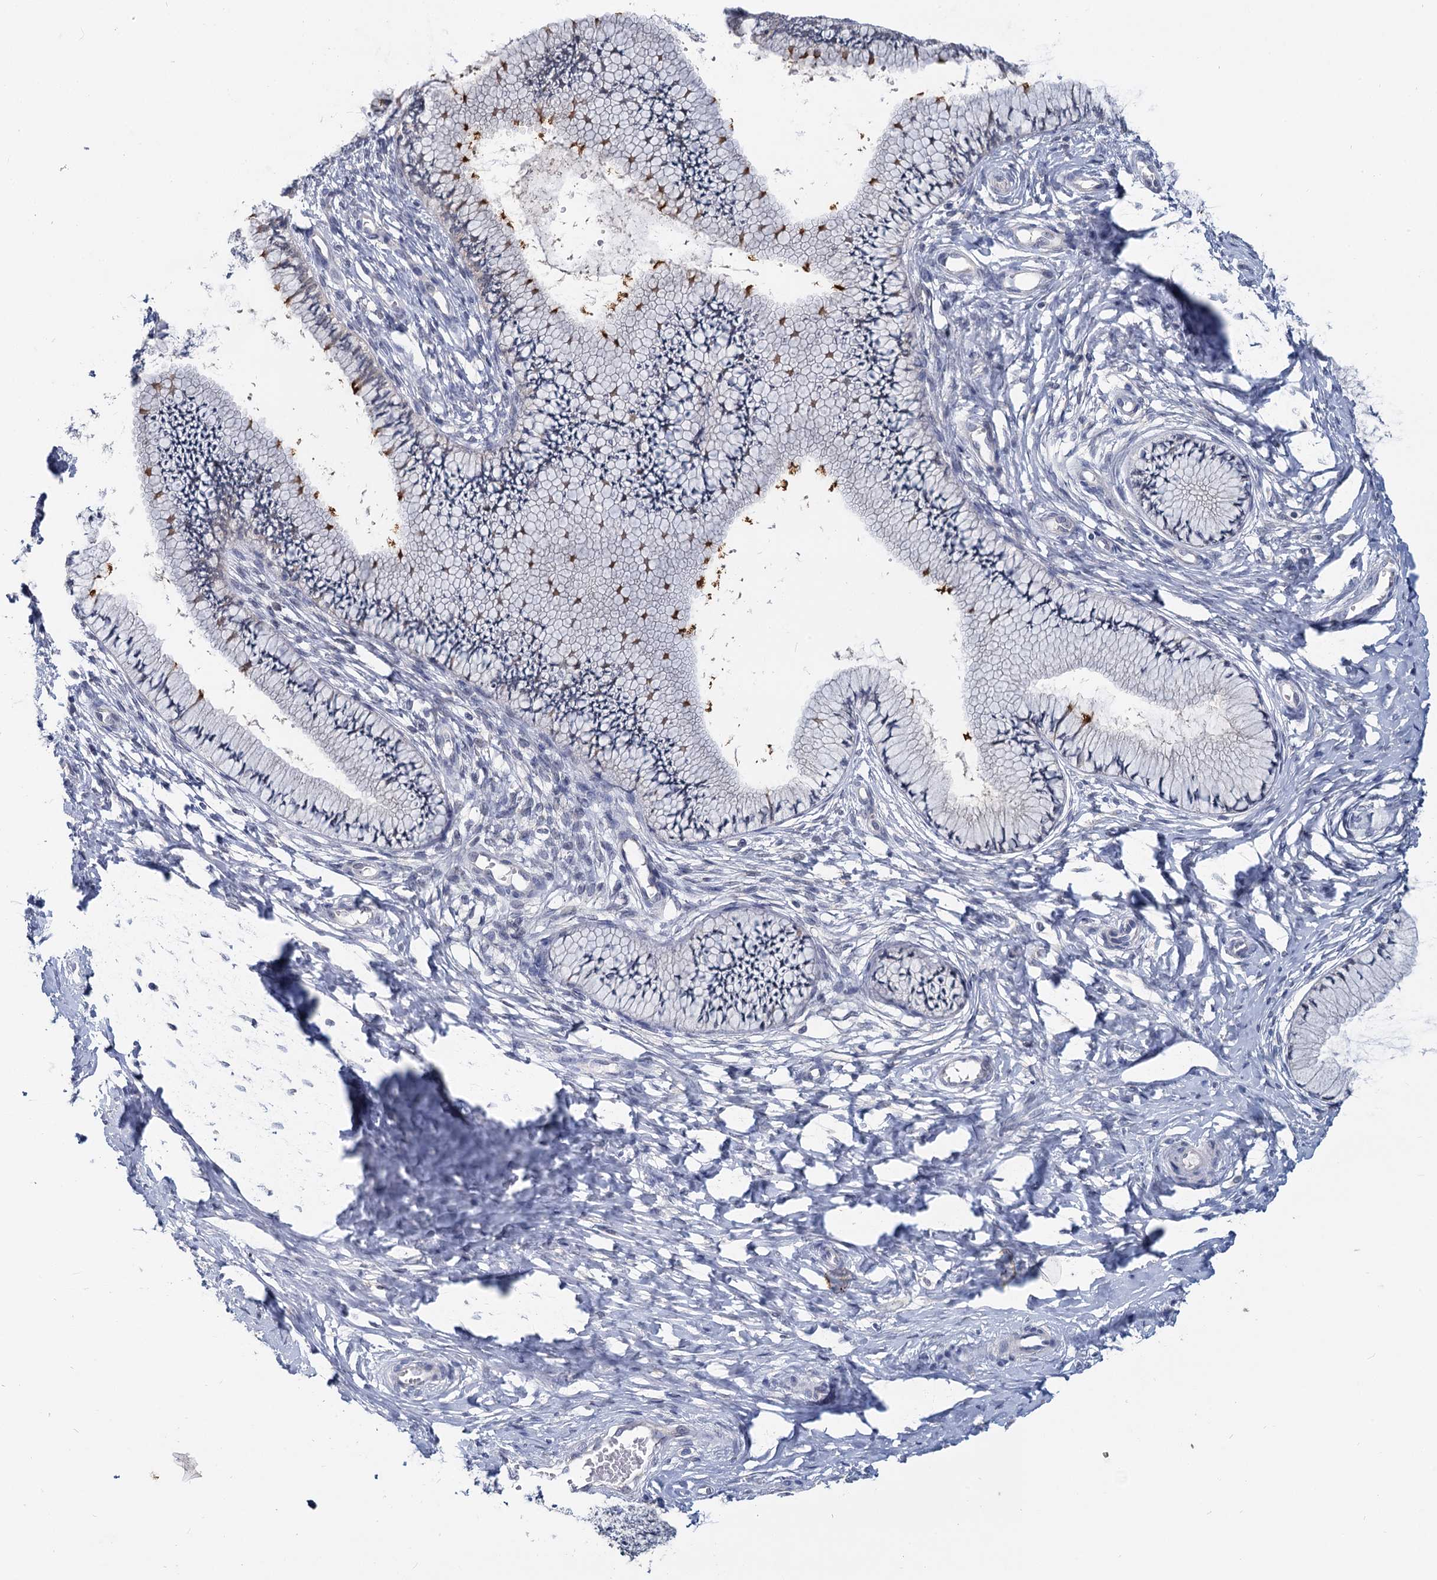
{"staining": {"intensity": "moderate", "quantity": "<25%", "location": "cytoplasmic/membranous"}, "tissue": "cervix", "cell_type": "Glandular cells", "image_type": "normal", "snomed": [{"axis": "morphology", "description": "Normal tissue, NOS"}, {"axis": "topography", "description": "Cervix"}], "caption": "A brown stain labels moderate cytoplasmic/membranous positivity of a protein in glandular cells of unremarkable human cervix. The staining was performed using DAB to visualize the protein expression in brown, while the nuclei were stained in blue with hematoxylin (Magnification: 20x).", "gene": "ANKRD42", "patient": {"sex": "female", "age": 36}}